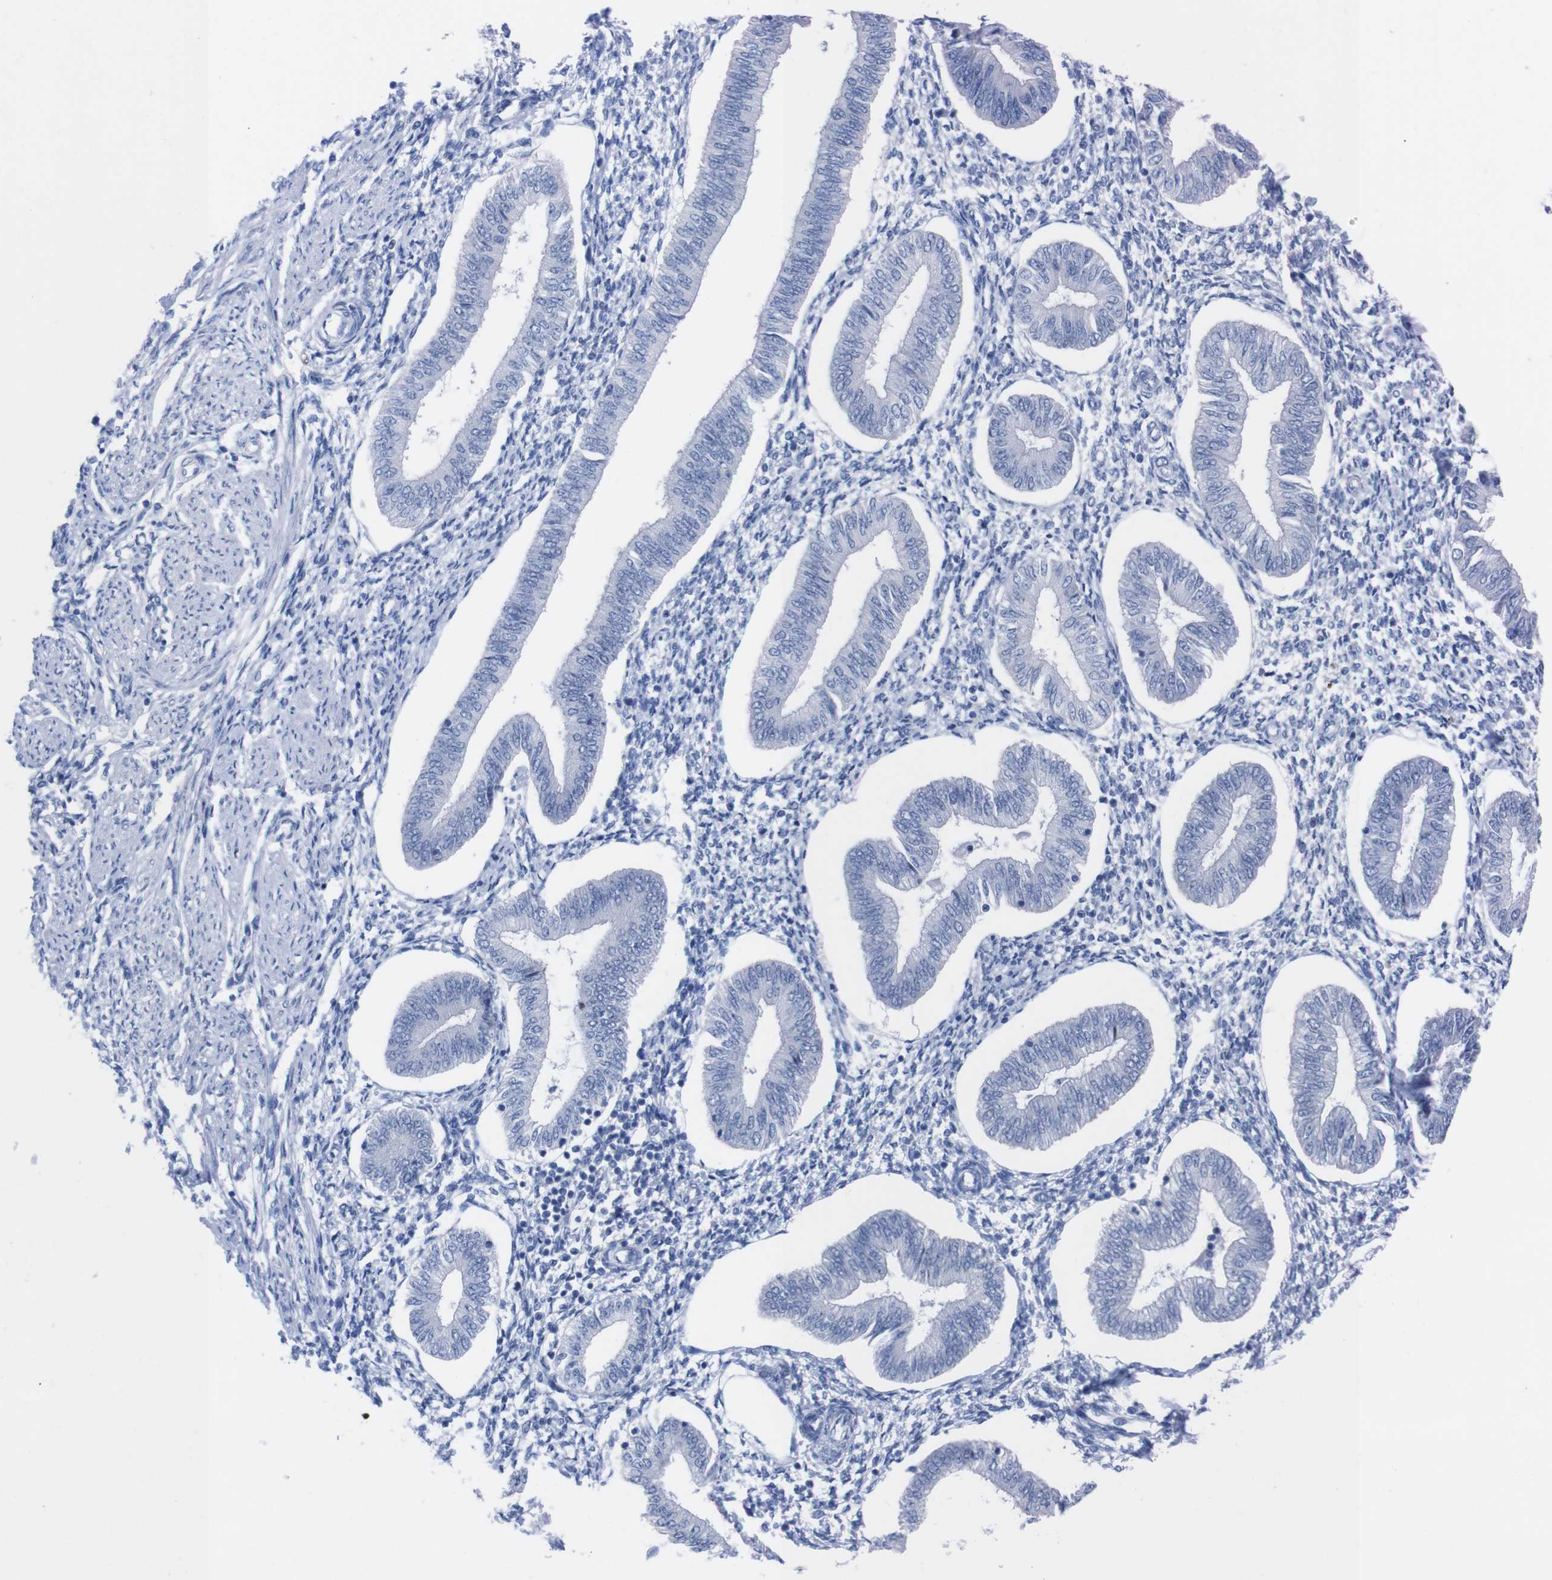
{"staining": {"intensity": "negative", "quantity": "none", "location": "none"}, "tissue": "endometrium", "cell_type": "Cells in endometrial stroma", "image_type": "normal", "snomed": [{"axis": "morphology", "description": "Normal tissue, NOS"}, {"axis": "topography", "description": "Endometrium"}], "caption": "IHC of benign endometrium shows no staining in cells in endometrial stroma. (Stains: DAB (3,3'-diaminobenzidine) immunohistochemistry with hematoxylin counter stain, Microscopy: brightfield microscopy at high magnification).", "gene": "TMEM243", "patient": {"sex": "female", "age": 50}}